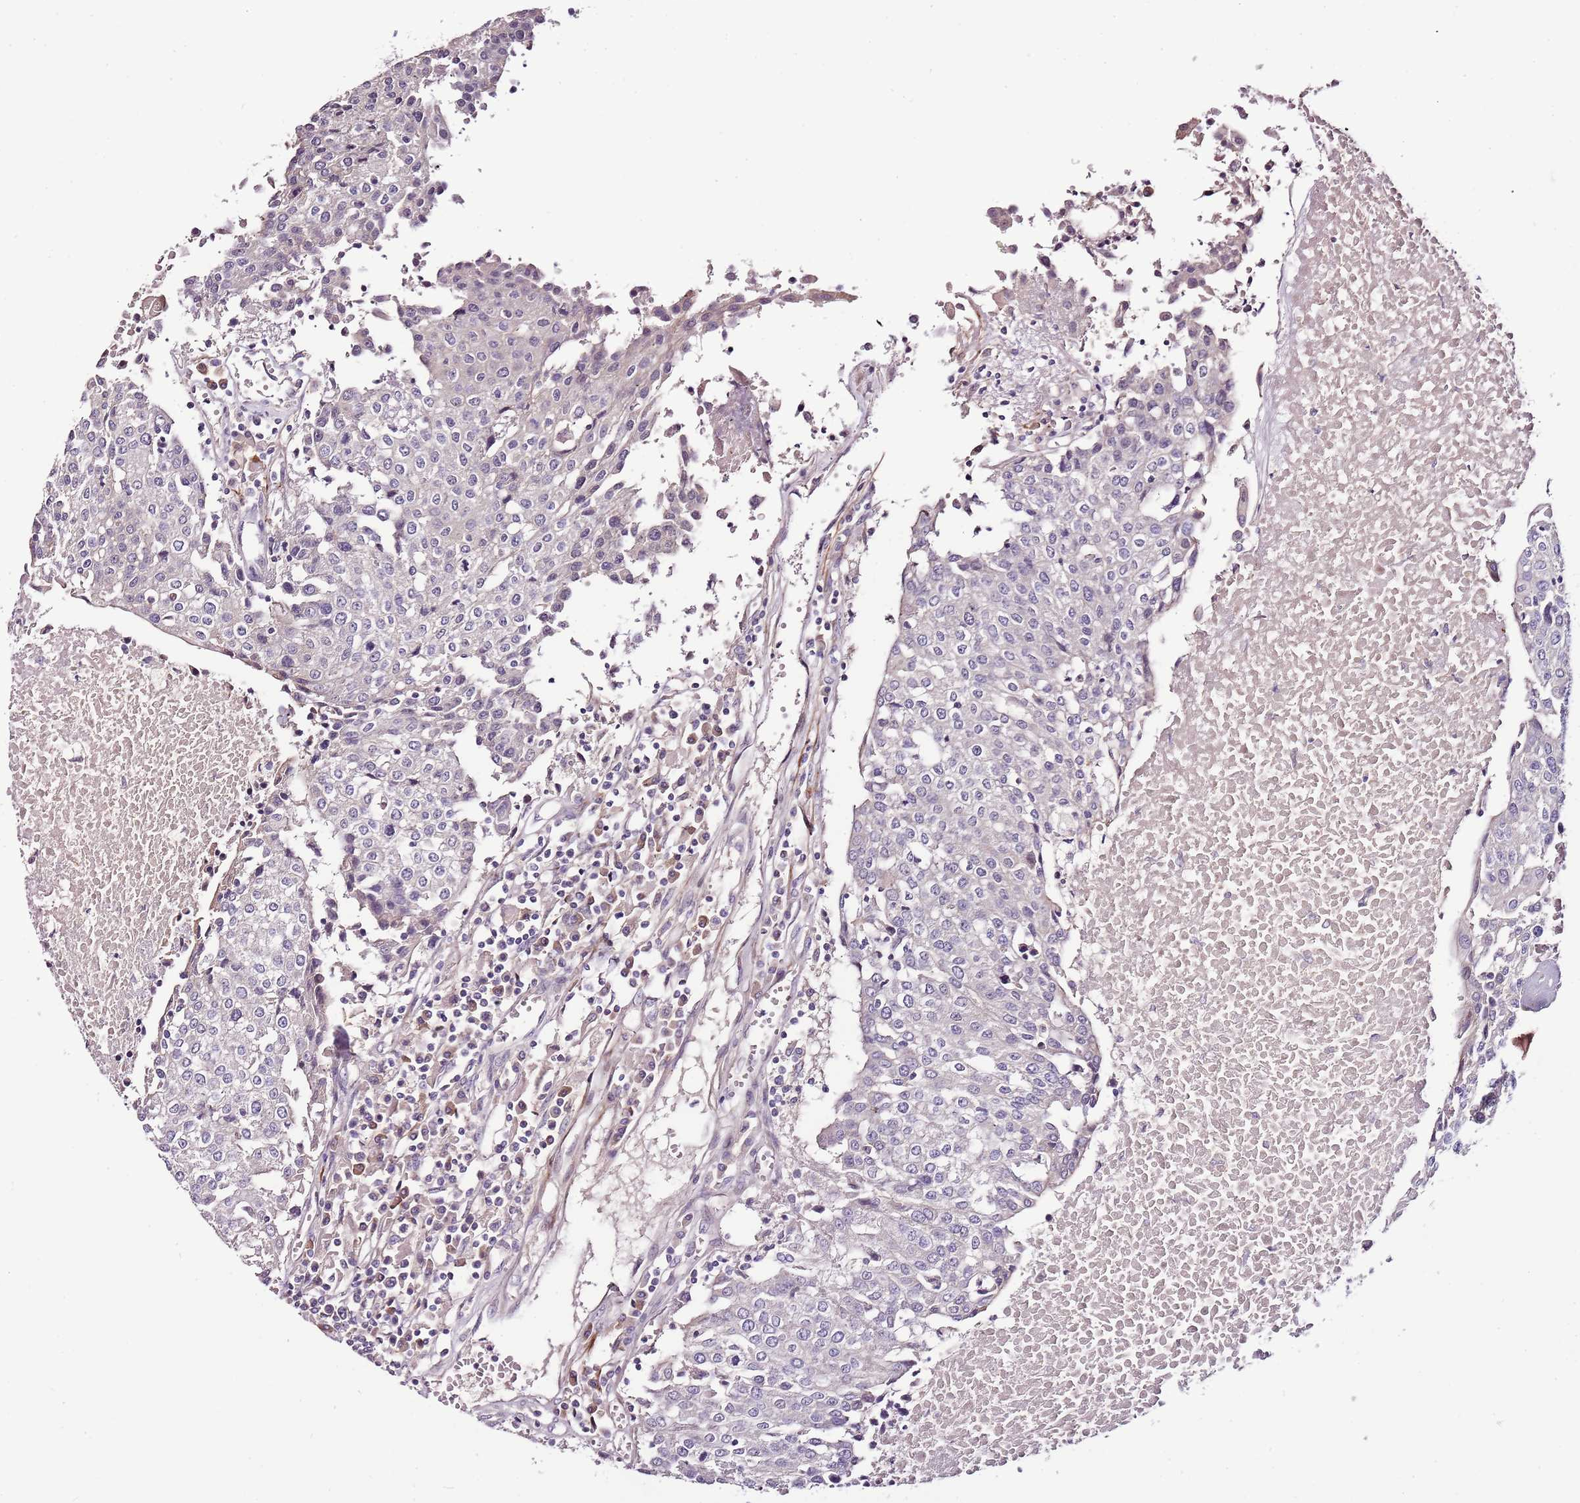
{"staining": {"intensity": "negative", "quantity": "none", "location": "none"}, "tissue": "urothelial cancer", "cell_type": "Tumor cells", "image_type": "cancer", "snomed": [{"axis": "morphology", "description": "Urothelial carcinoma, High grade"}, {"axis": "topography", "description": "Urinary bladder"}], "caption": "Immunohistochemistry (IHC) of high-grade urothelial carcinoma reveals no staining in tumor cells.", "gene": "NKX2-3", "patient": {"sex": "female", "age": 85}}